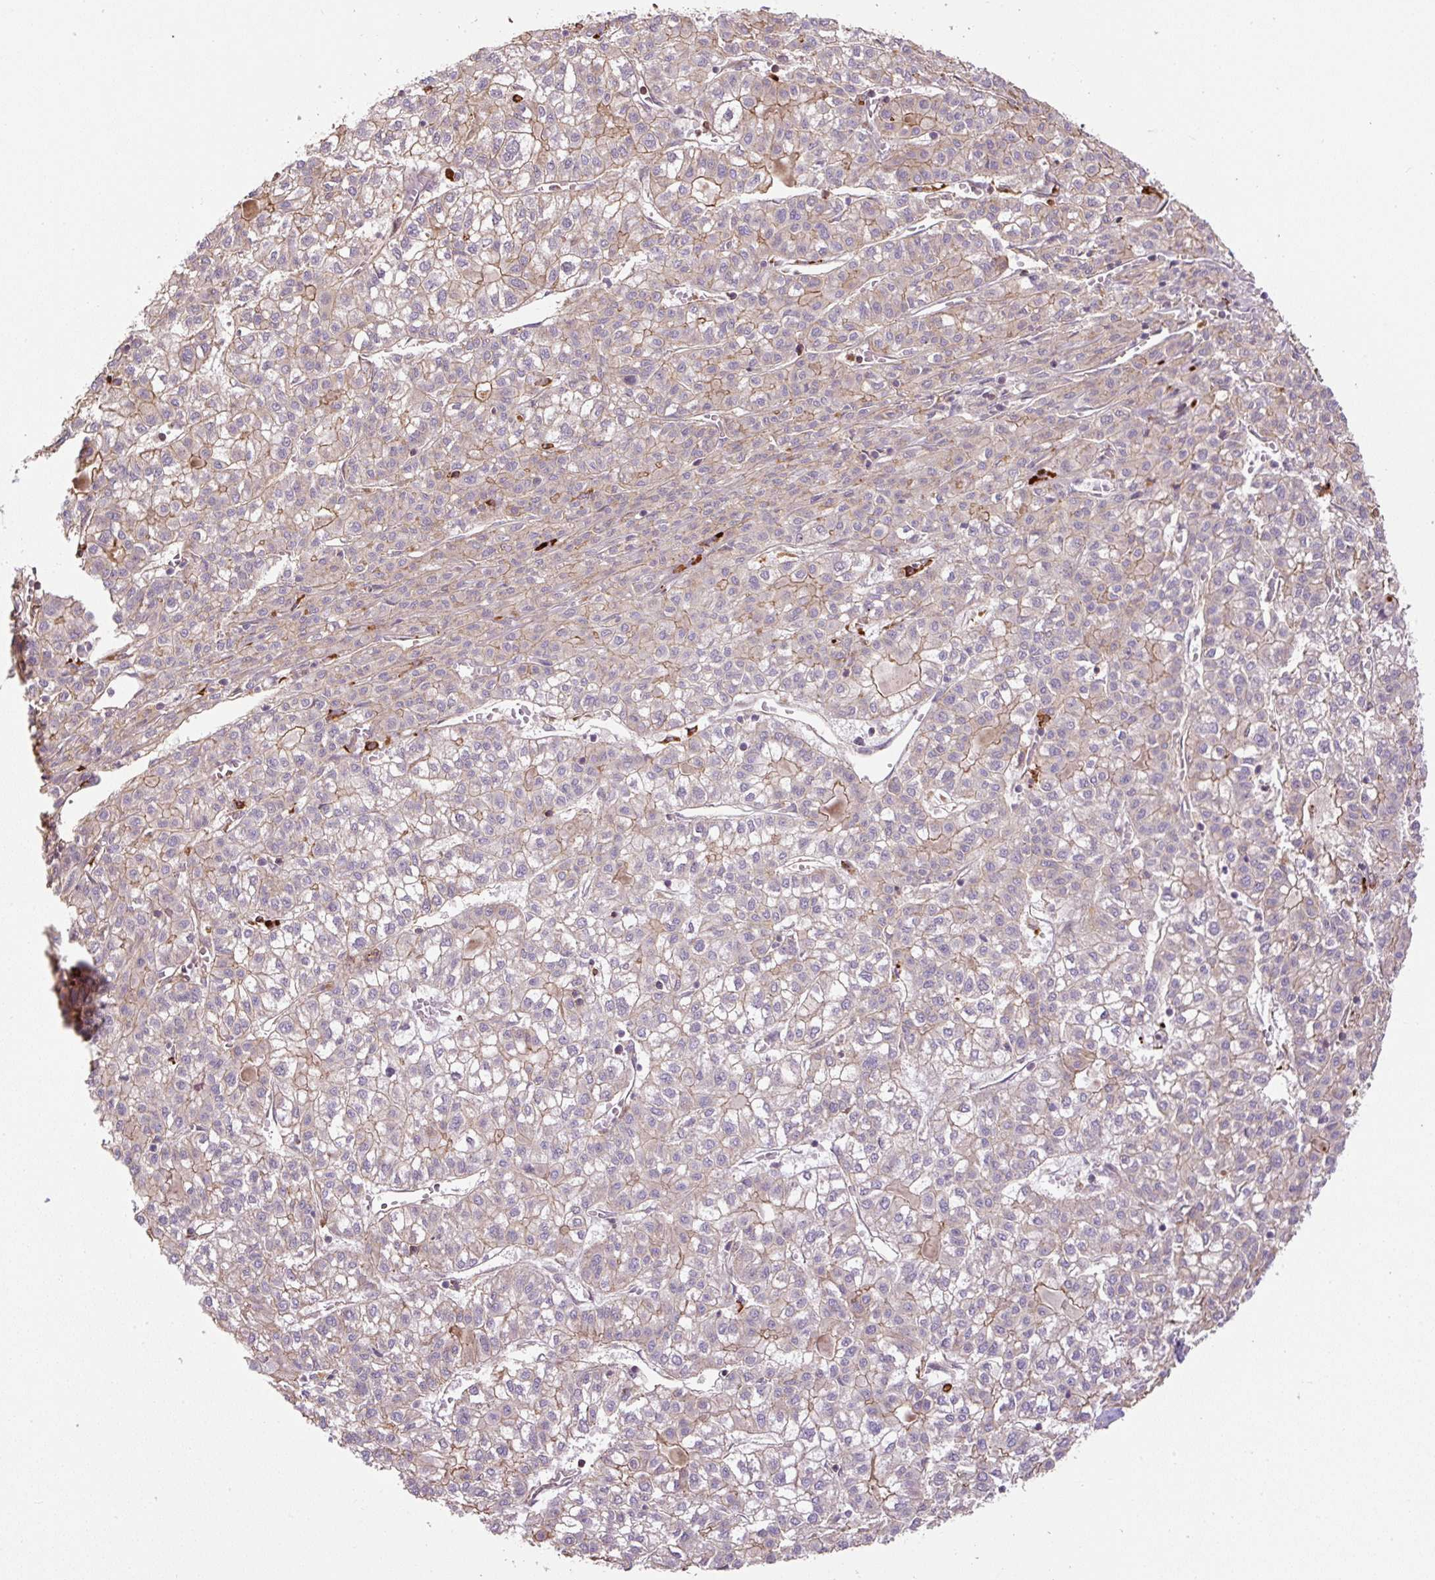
{"staining": {"intensity": "moderate", "quantity": "25%-75%", "location": "cytoplasmic/membranous"}, "tissue": "liver cancer", "cell_type": "Tumor cells", "image_type": "cancer", "snomed": [{"axis": "morphology", "description": "Carcinoma, Hepatocellular, NOS"}, {"axis": "topography", "description": "Liver"}], "caption": "Liver cancer (hepatocellular carcinoma) stained with DAB (3,3'-diaminobenzidine) IHC exhibits medium levels of moderate cytoplasmic/membranous expression in approximately 25%-75% of tumor cells. The staining was performed using DAB (3,3'-diaminobenzidine), with brown indicating positive protein expression. Nuclei are stained blue with hematoxylin.", "gene": "B3GALT5", "patient": {"sex": "female", "age": 43}}